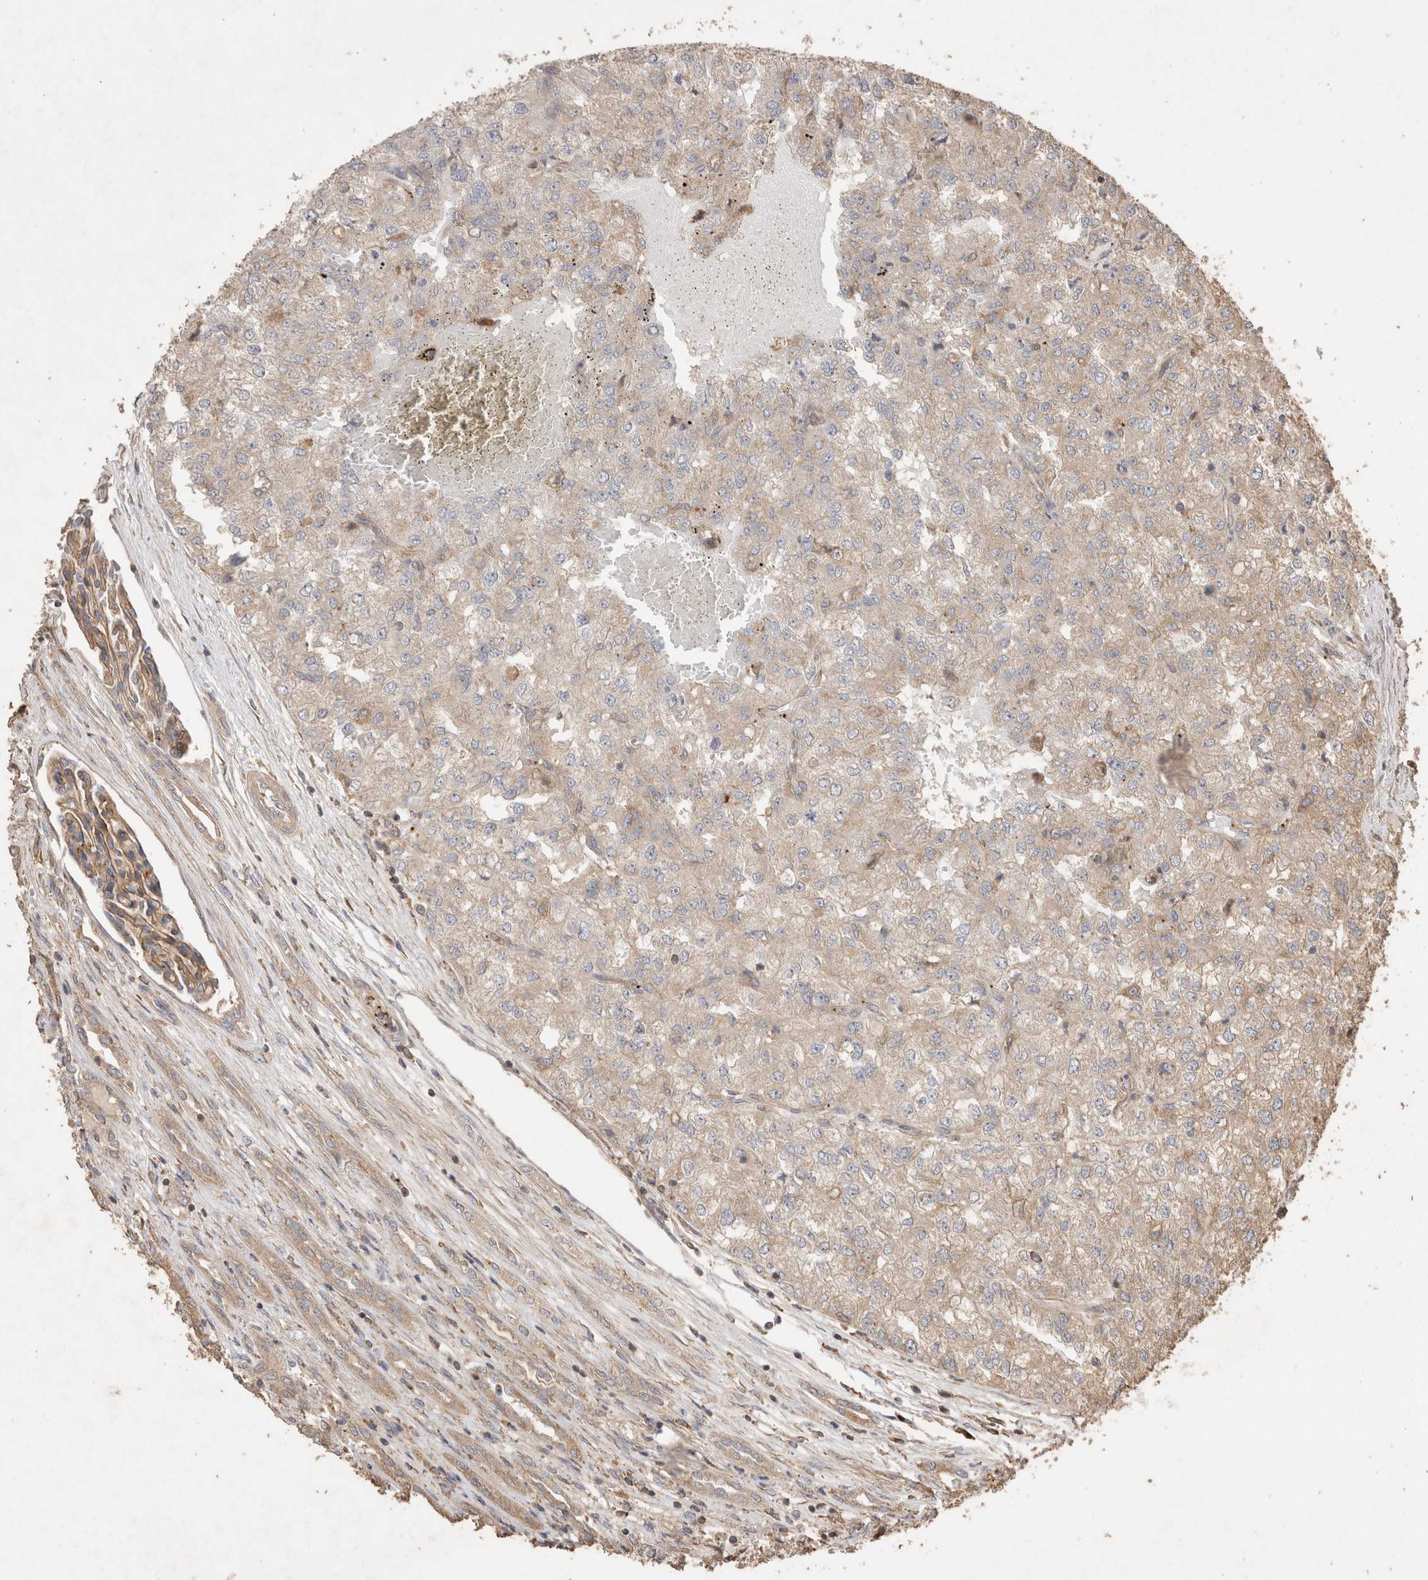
{"staining": {"intensity": "weak", "quantity": "<25%", "location": "cytoplasmic/membranous"}, "tissue": "renal cancer", "cell_type": "Tumor cells", "image_type": "cancer", "snomed": [{"axis": "morphology", "description": "Adenocarcinoma, NOS"}, {"axis": "topography", "description": "Kidney"}], "caption": "Immunohistochemistry histopathology image of adenocarcinoma (renal) stained for a protein (brown), which demonstrates no expression in tumor cells. (DAB IHC visualized using brightfield microscopy, high magnification).", "gene": "SNX31", "patient": {"sex": "female", "age": 54}}